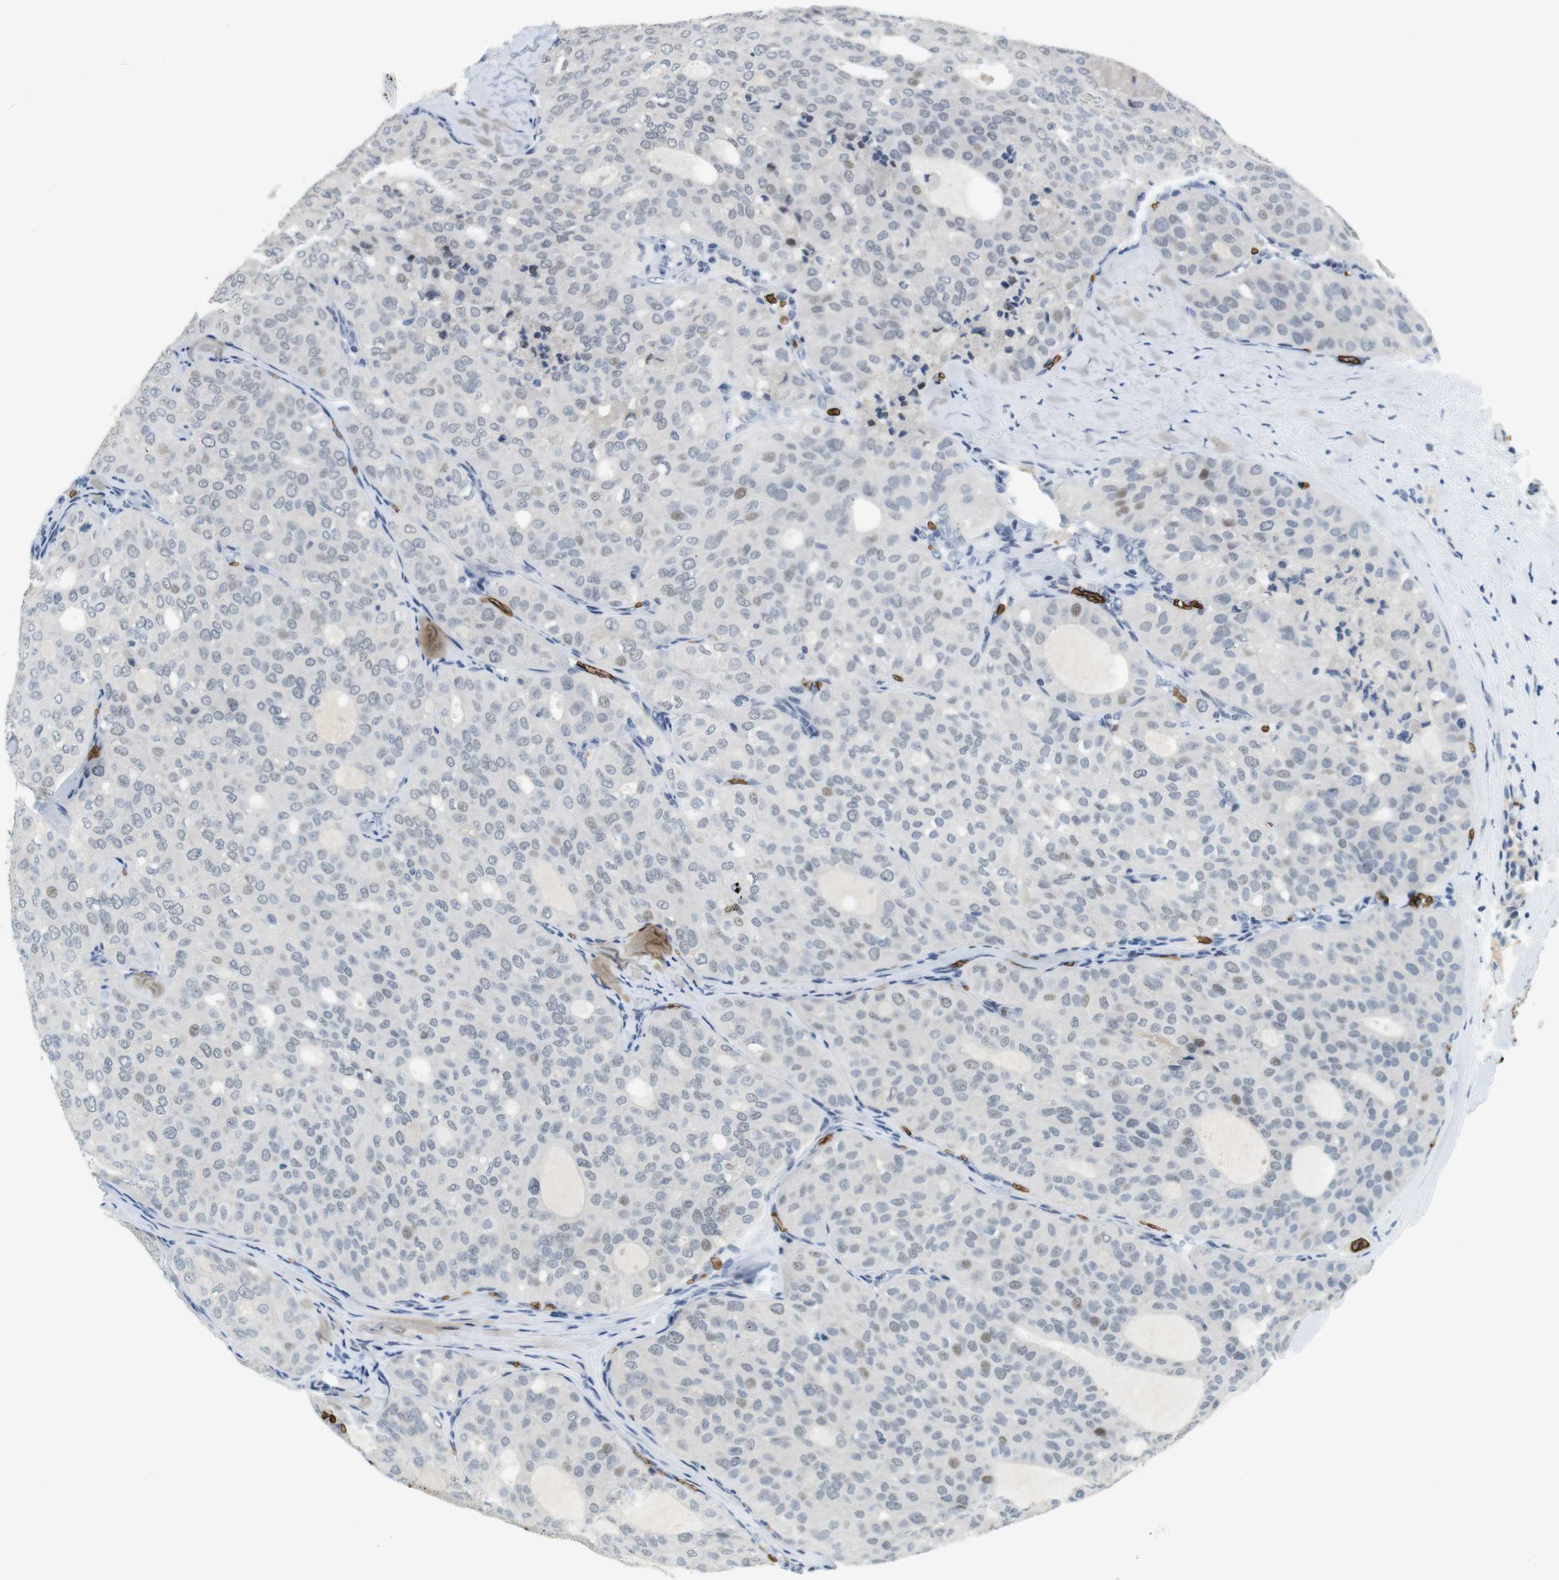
{"staining": {"intensity": "negative", "quantity": "none", "location": "none"}, "tissue": "thyroid cancer", "cell_type": "Tumor cells", "image_type": "cancer", "snomed": [{"axis": "morphology", "description": "Follicular adenoma carcinoma, NOS"}, {"axis": "topography", "description": "Thyroid gland"}], "caption": "An IHC micrograph of follicular adenoma carcinoma (thyroid) is shown. There is no staining in tumor cells of follicular adenoma carcinoma (thyroid).", "gene": "SLC4A1", "patient": {"sex": "male", "age": 75}}